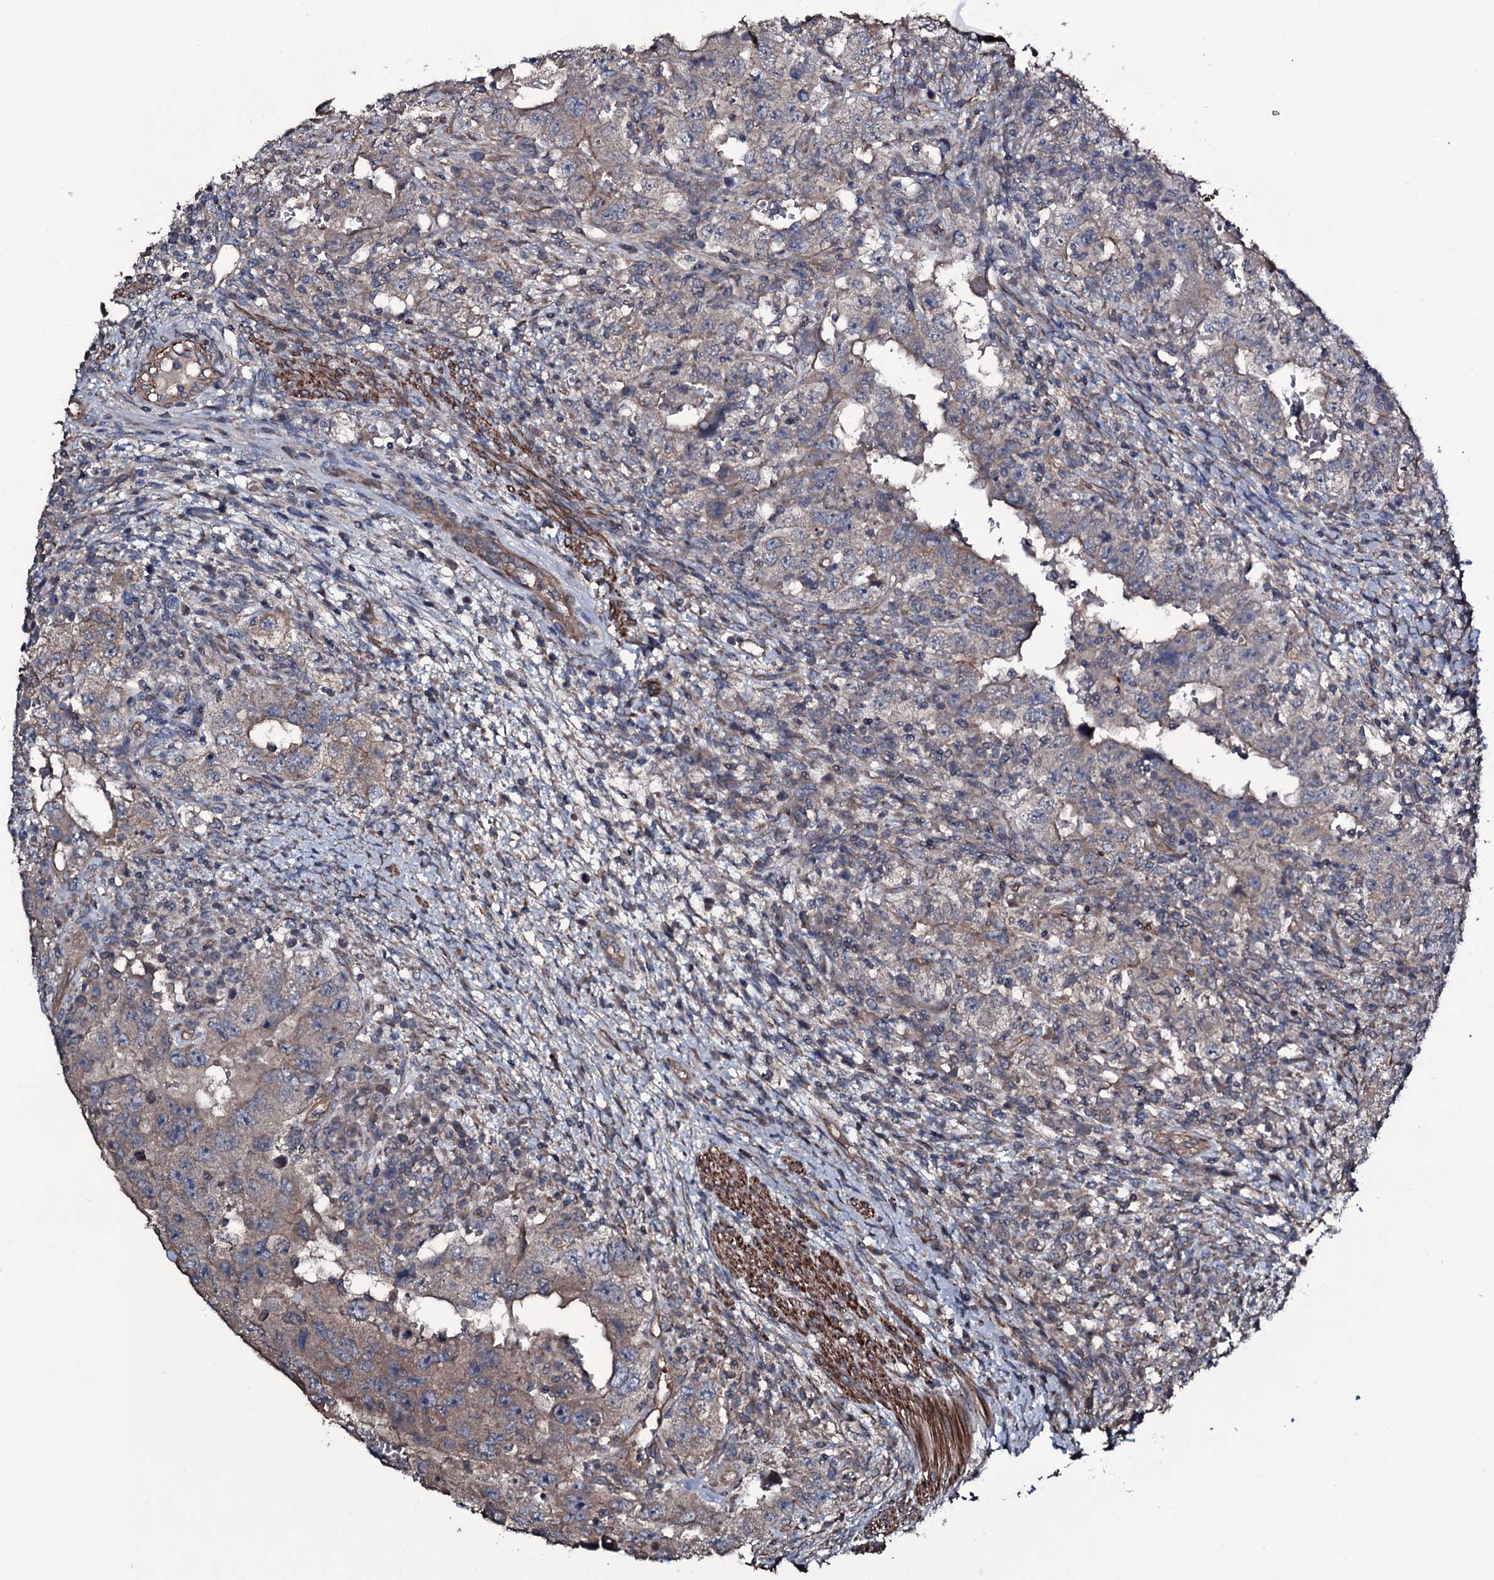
{"staining": {"intensity": "weak", "quantity": "25%-75%", "location": "cytoplasmic/membranous"}, "tissue": "testis cancer", "cell_type": "Tumor cells", "image_type": "cancer", "snomed": [{"axis": "morphology", "description": "Carcinoma, Embryonal, NOS"}, {"axis": "topography", "description": "Testis"}], "caption": "Brown immunohistochemical staining in testis cancer (embryonal carcinoma) shows weak cytoplasmic/membranous expression in about 25%-75% of tumor cells. Nuclei are stained in blue.", "gene": "WIPF3", "patient": {"sex": "male", "age": 26}}